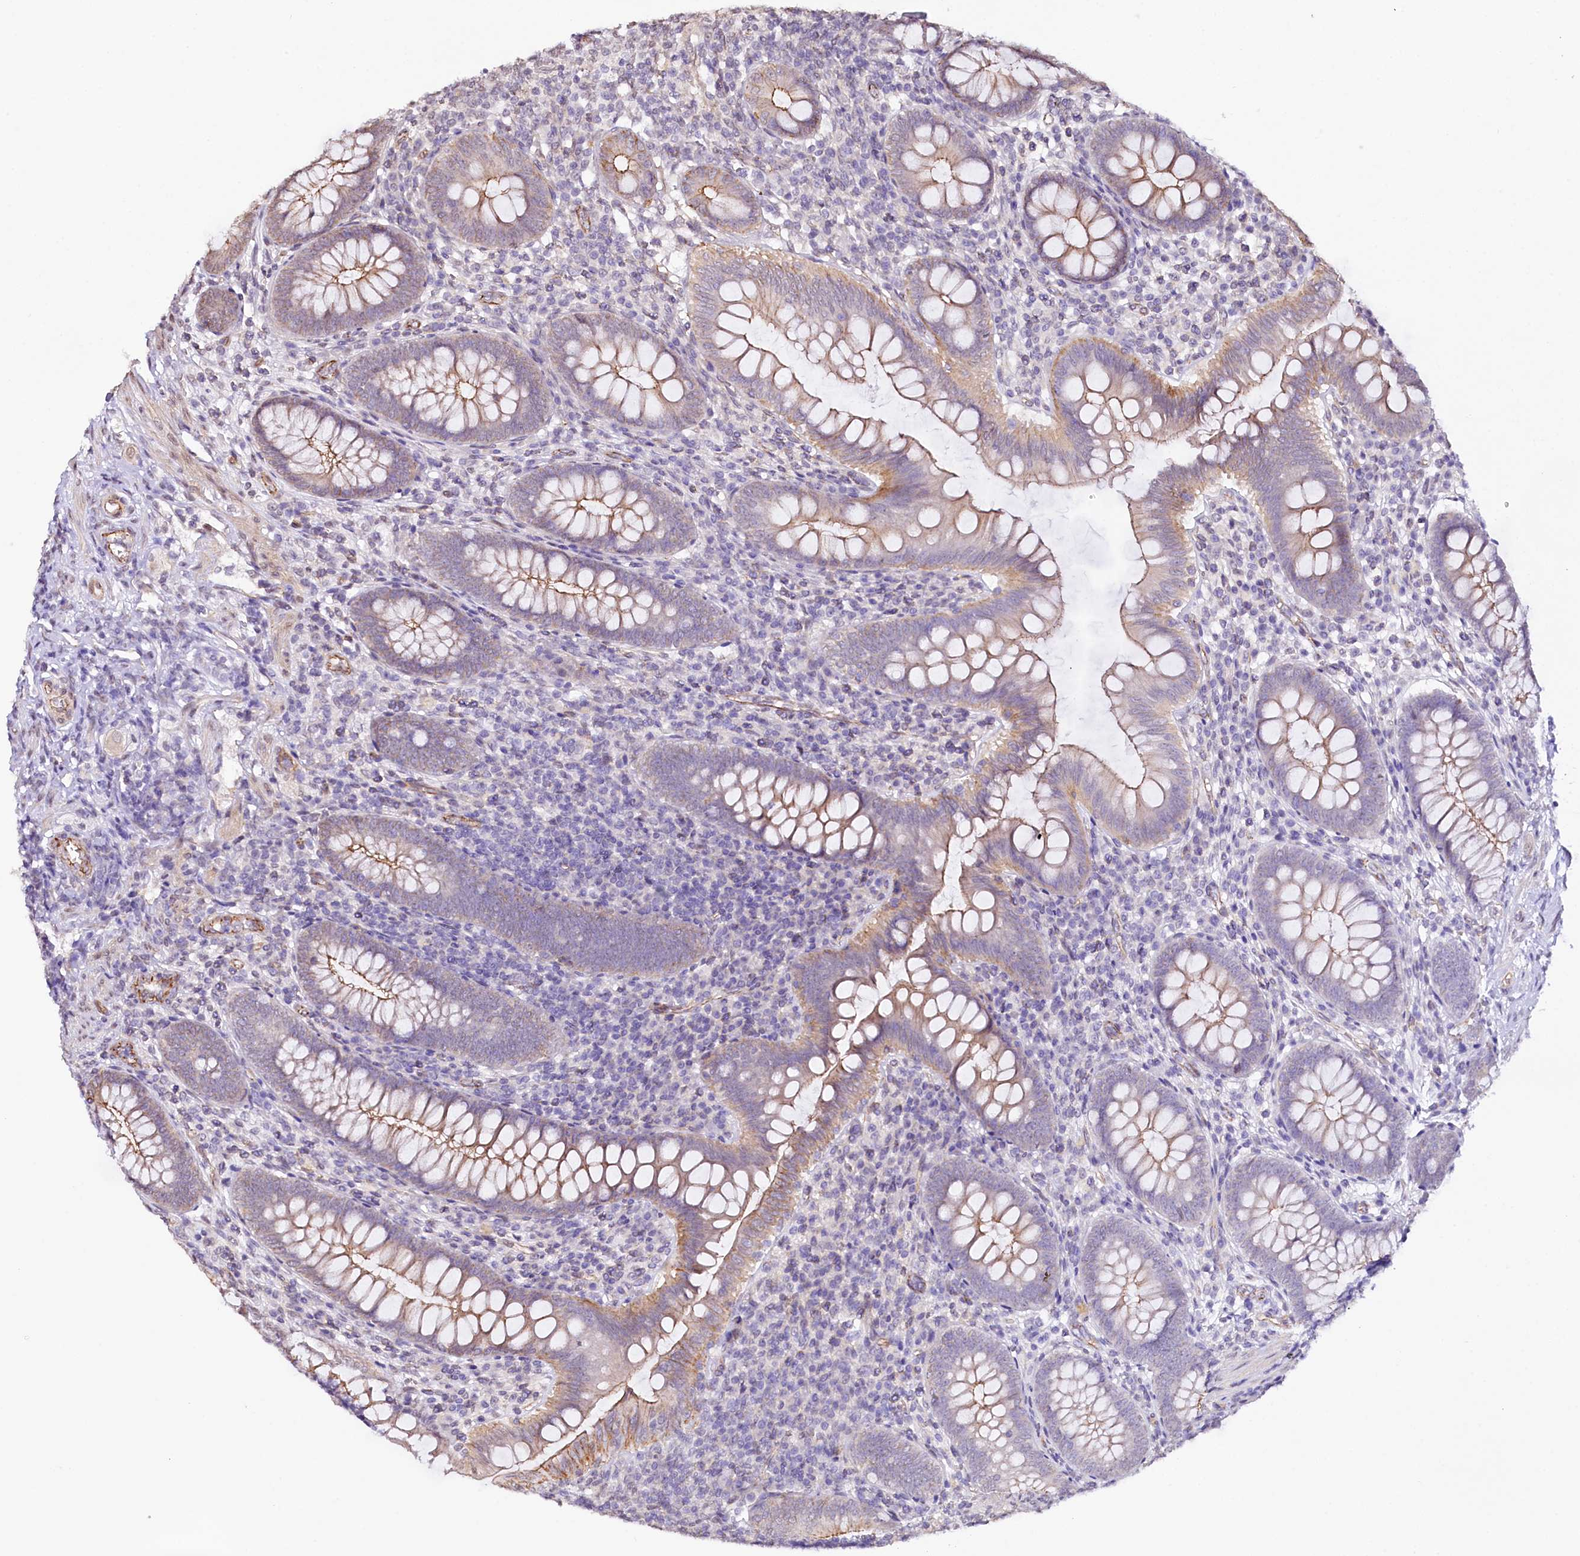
{"staining": {"intensity": "moderate", "quantity": "25%-75%", "location": "cytoplasmic/membranous"}, "tissue": "appendix", "cell_type": "Glandular cells", "image_type": "normal", "snomed": [{"axis": "morphology", "description": "Normal tissue, NOS"}, {"axis": "topography", "description": "Appendix"}], "caption": "Protein expression analysis of benign human appendix reveals moderate cytoplasmic/membranous positivity in about 25%-75% of glandular cells. The protein is stained brown, and the nuclei are stained in blue (DAB (3,3'-diaminobenzidine) IHC with brightfield microscopy, high magnification).", "gene": "ST7", "patient": {"sex": "male", "age": 14}}